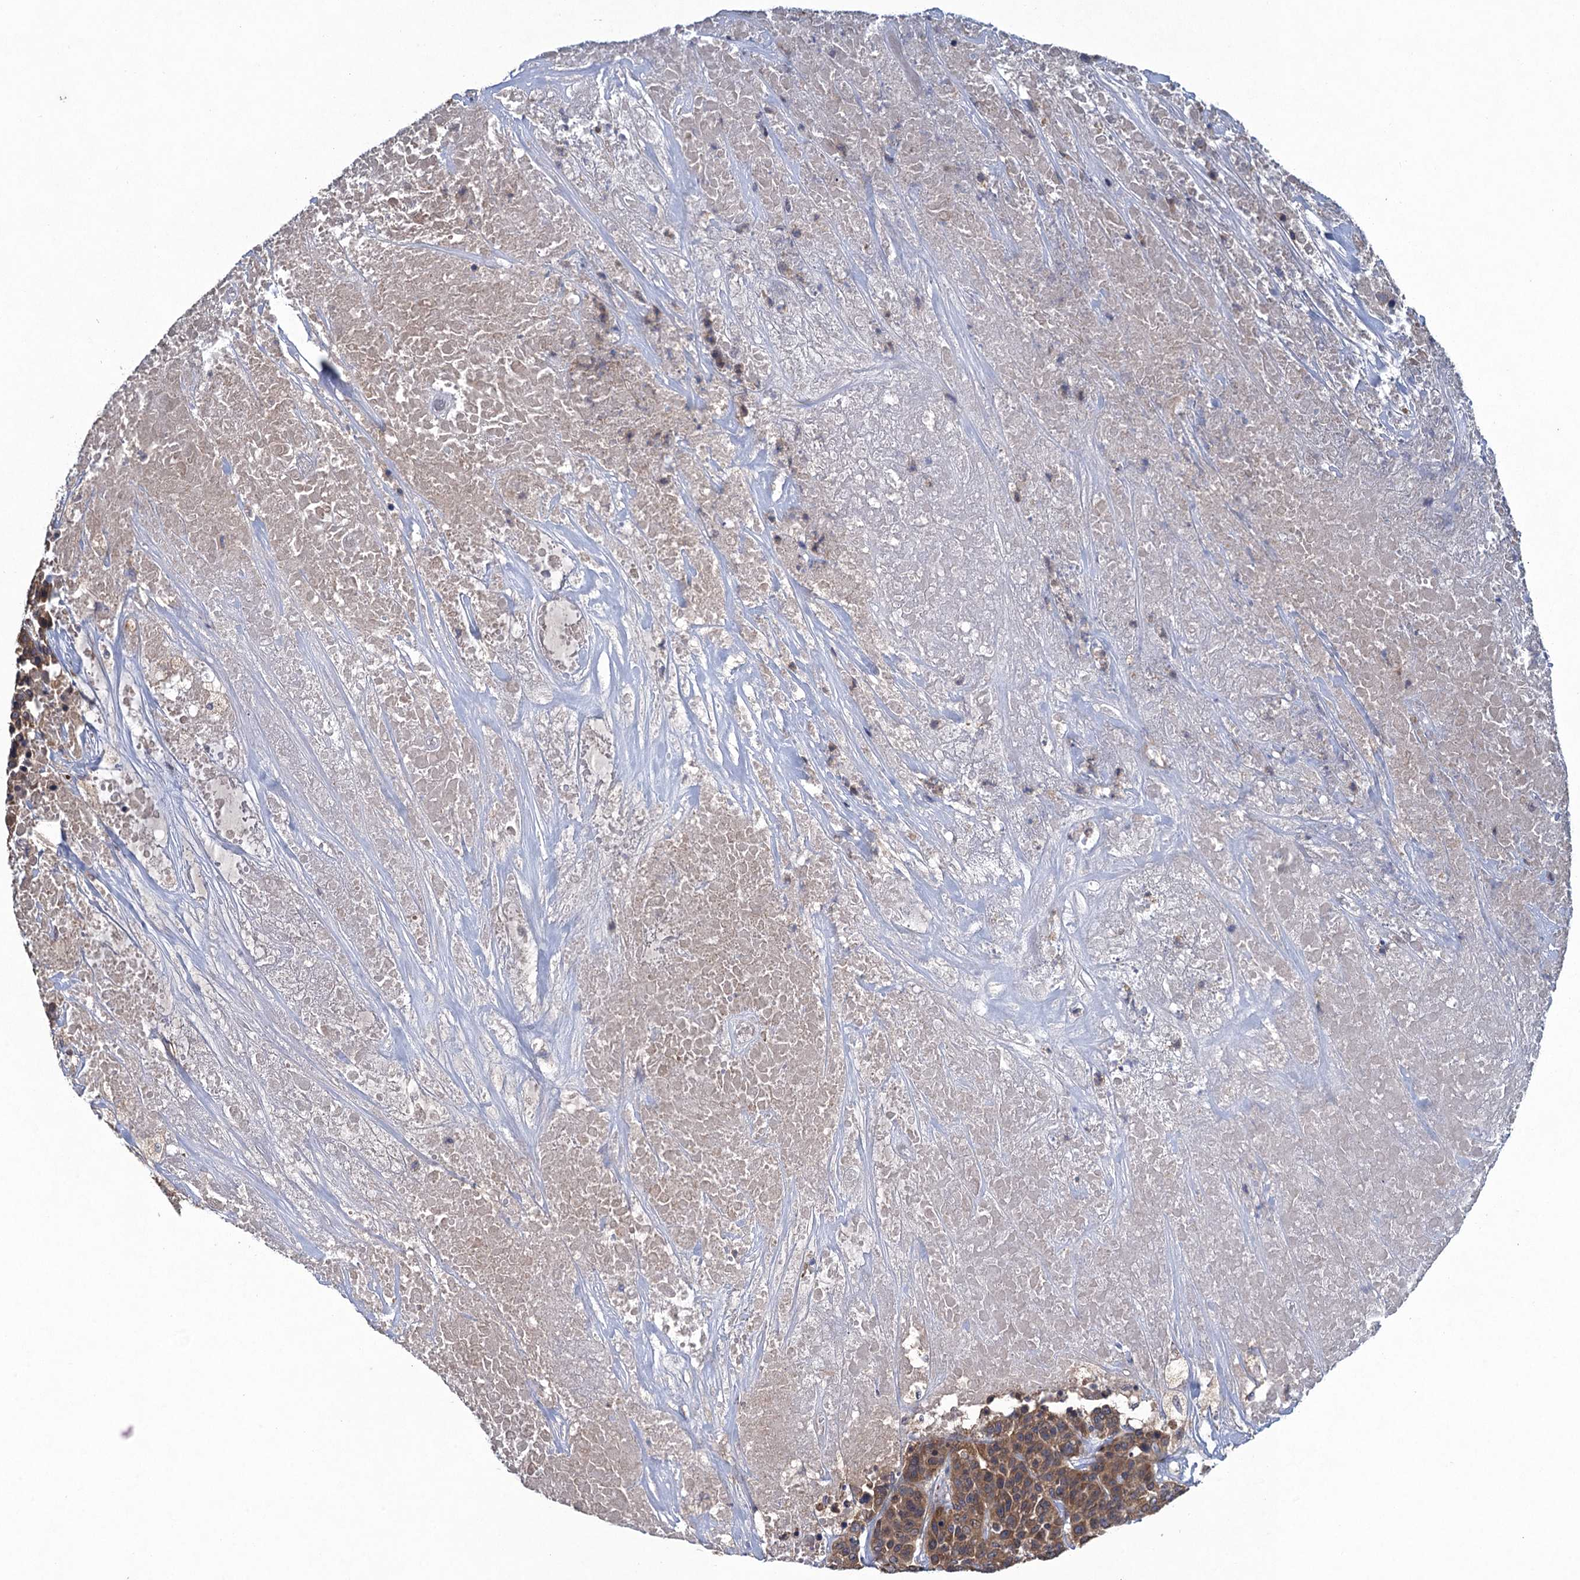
{"staining": {"intensity": "moderate", "quantity": ">75%", "location": "cytoplasmic/membranous"}, "tissue": "breast cancer", "cell_type": "Tumor cells", "image_type": "cancer", "snomed": [{"axis": "morphology", "description": "Duct carcinoma"}, {"axis": "topography", "description": "Breast"}], "caption": "Breast cancer was stained to show a protein in brown. There is medium levels of moderate cytoplasmic/membranous expression in approximately >75% of tumor cells. The staining is performed using DAB (3,3'-diaminobenzidine) brown chromogen to label protein expression. The nuclei are counter-stained blue using hematoxylin.", "gene": "CNTN5", "patient": {"sex": "female", "age": 37}}